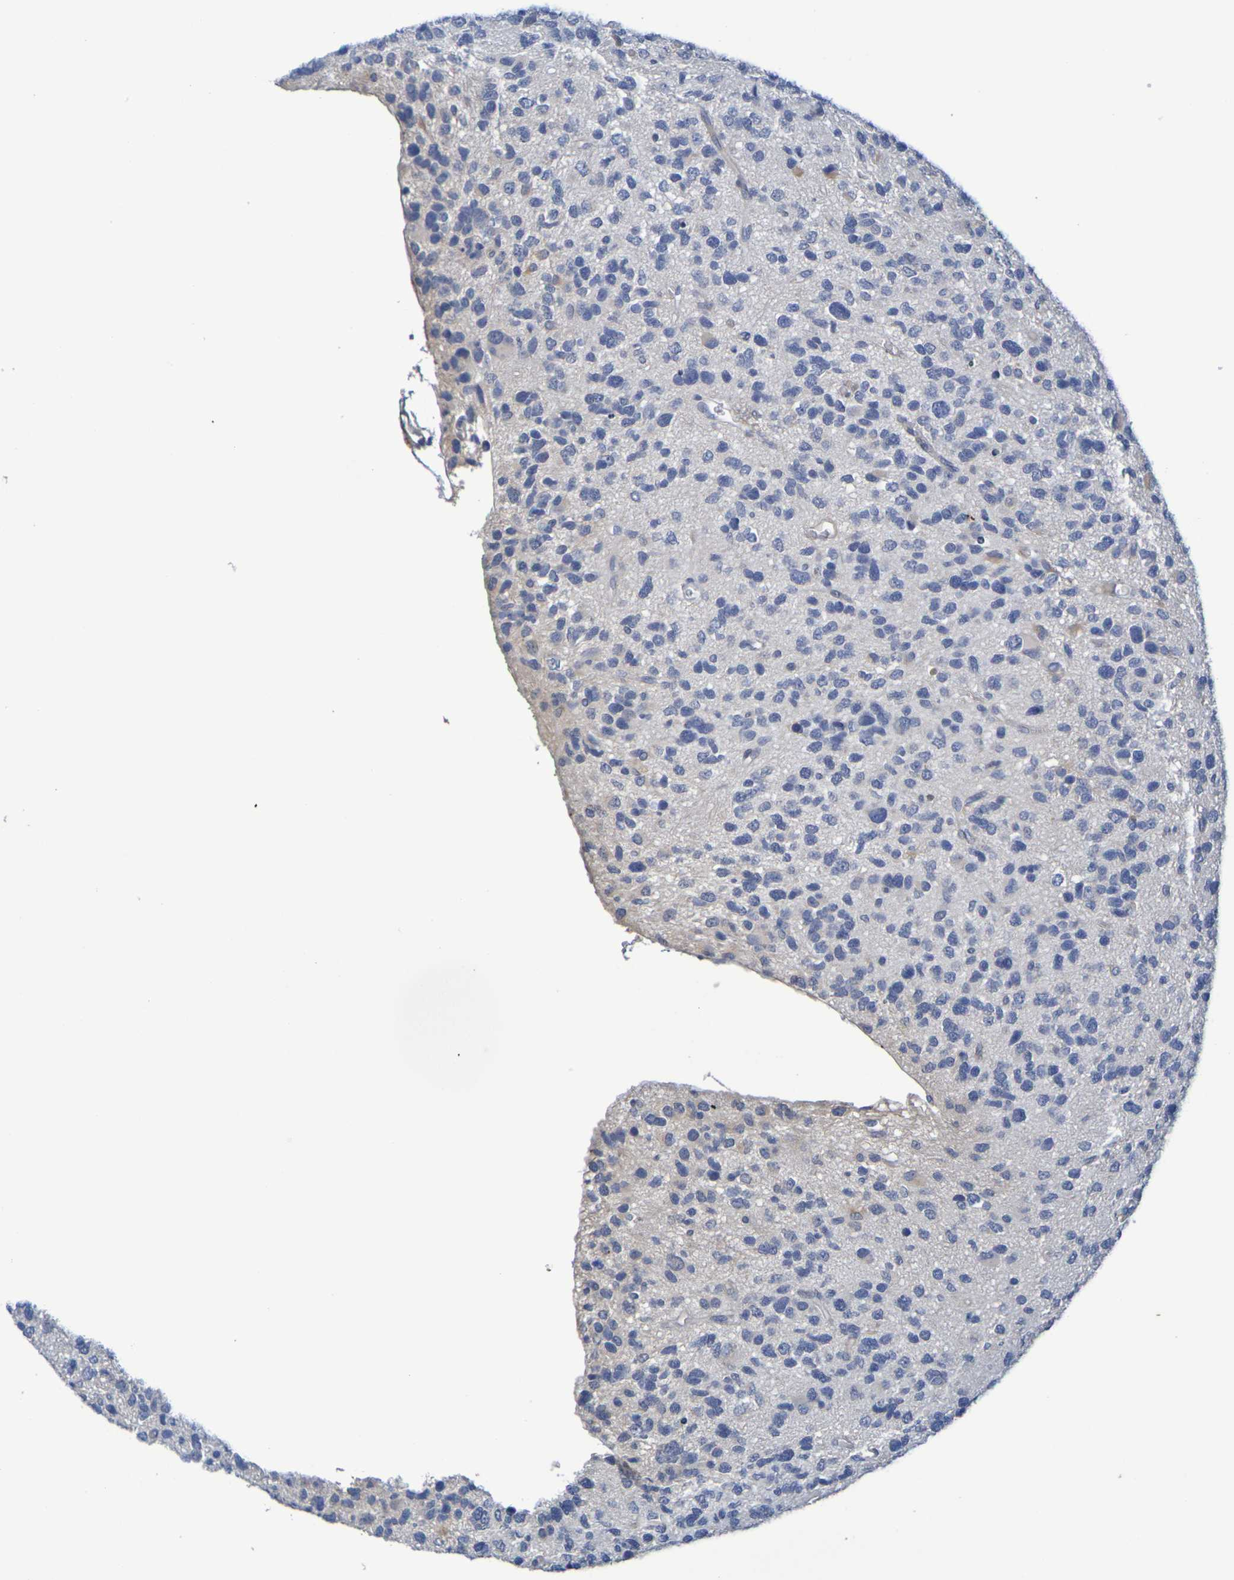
{"staining": {"intensity": "weak", "quantity": "<25%", "location": "cytoplasmic/membranous"}, "tissue": "glioma", "cell_type": "Tumor cells", "image_type": "cancer", "snomed": [{"axis": "morphology", "description": "Glioma, malignant, High grade"}, {"axis": "topography", "description": "Brain"}], "caption": "There is no significant expression in tumor cells of malignant glioma (high-grade).", "gene": "SDC4", "patient": {"sex": "female", "age": 58}}